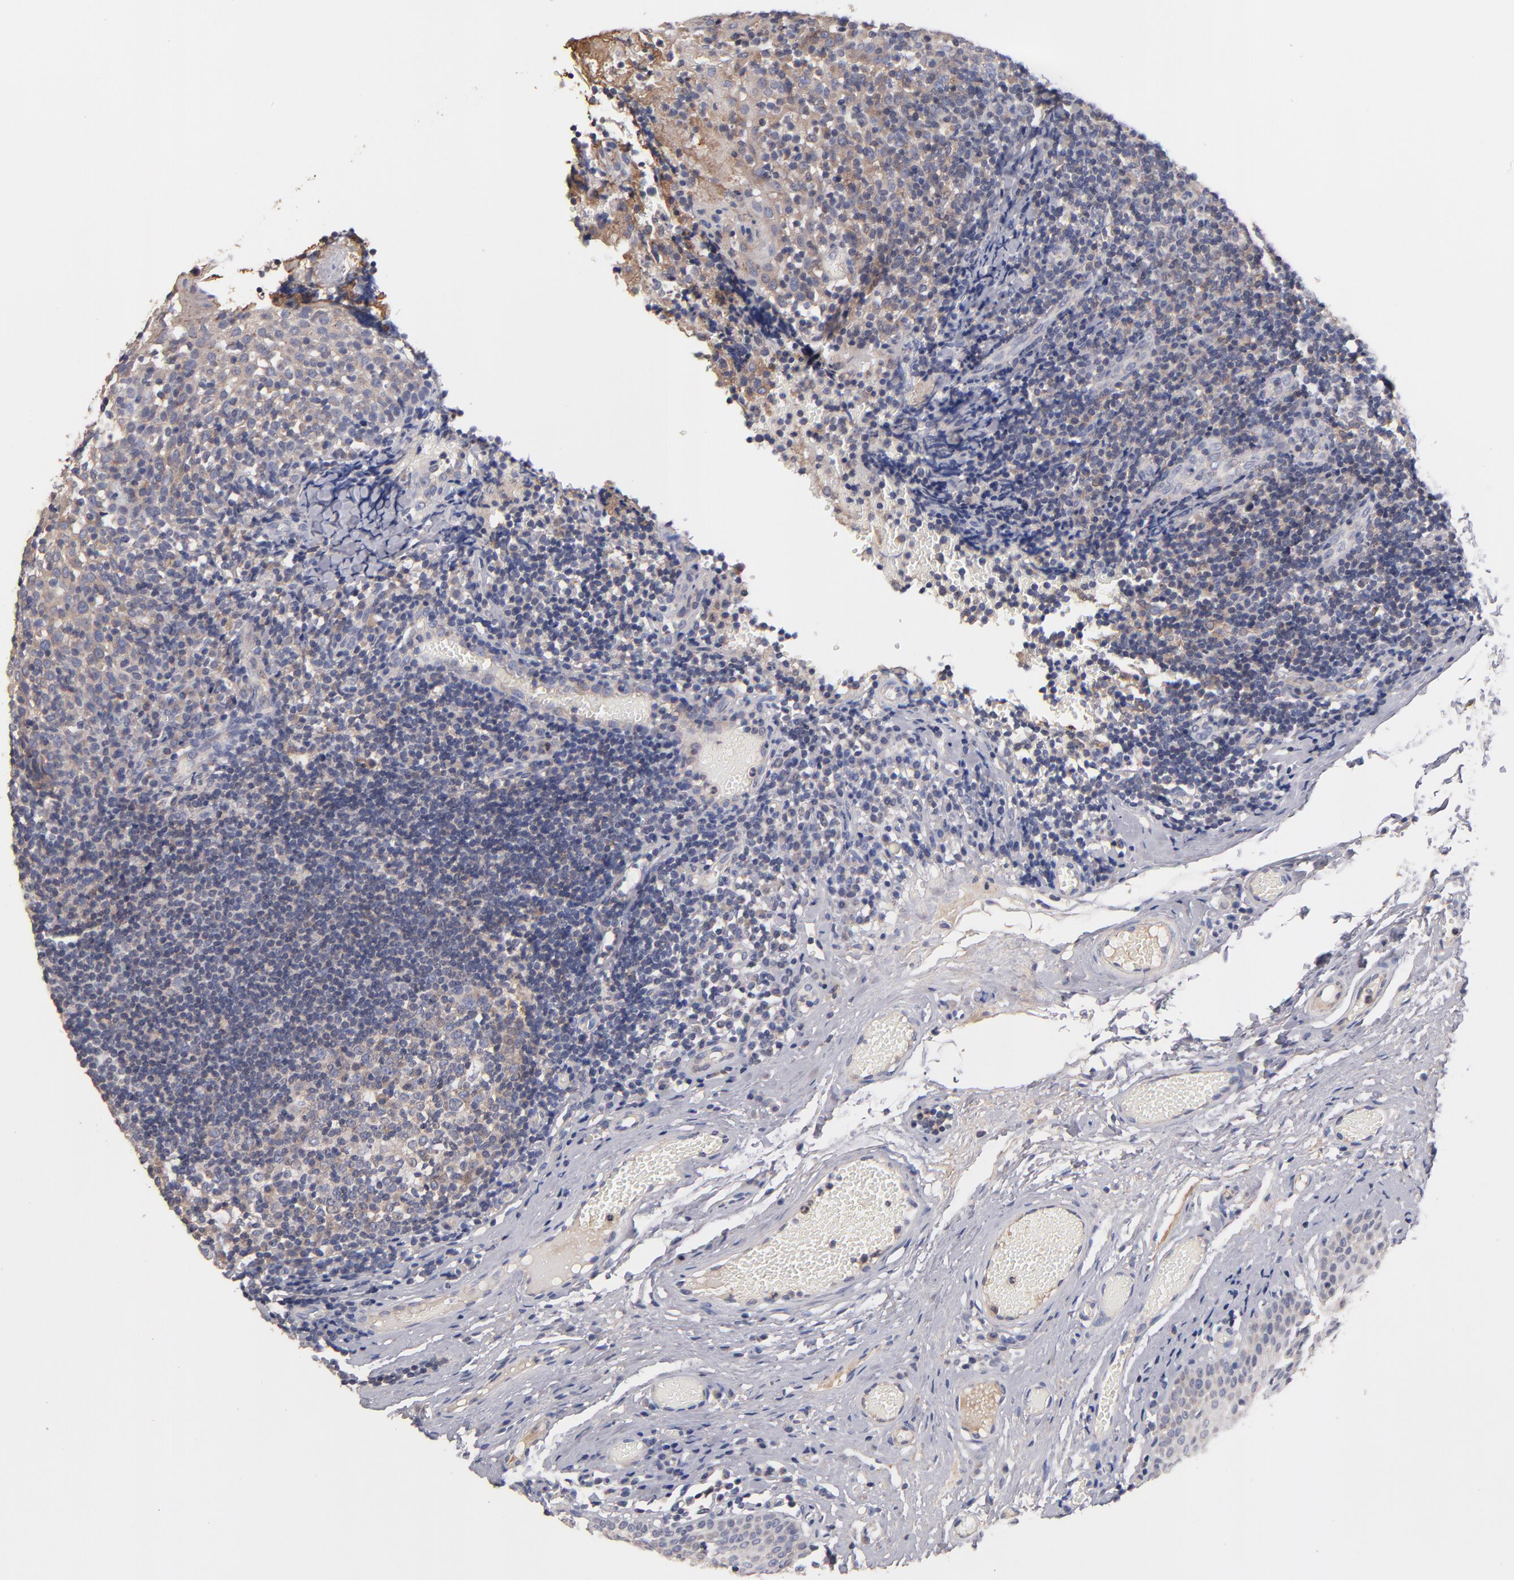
{"staining": {"intensity": "weak", "quantity": "25%-75%", "location": "cytoplasmic/membranous"}, "tissue": "tonsil", "cell_type": "Germinal center cells", "image_type": "normal", "snomed": [{"axis": "morphology", "description": "Normal tissue, NOS"}, {"axis": "topography", "description": "Tonsil"}], "caption": "This micrograph displays normal tonsil stained with IHC to label a protein in brown. The cytoplasmic/membranous of germinal center cells show weak positivity for the protein. Nuclei are counter-stained blue.", "gene": "DACT1", "patient": {"sex": "female", "age": 34}}